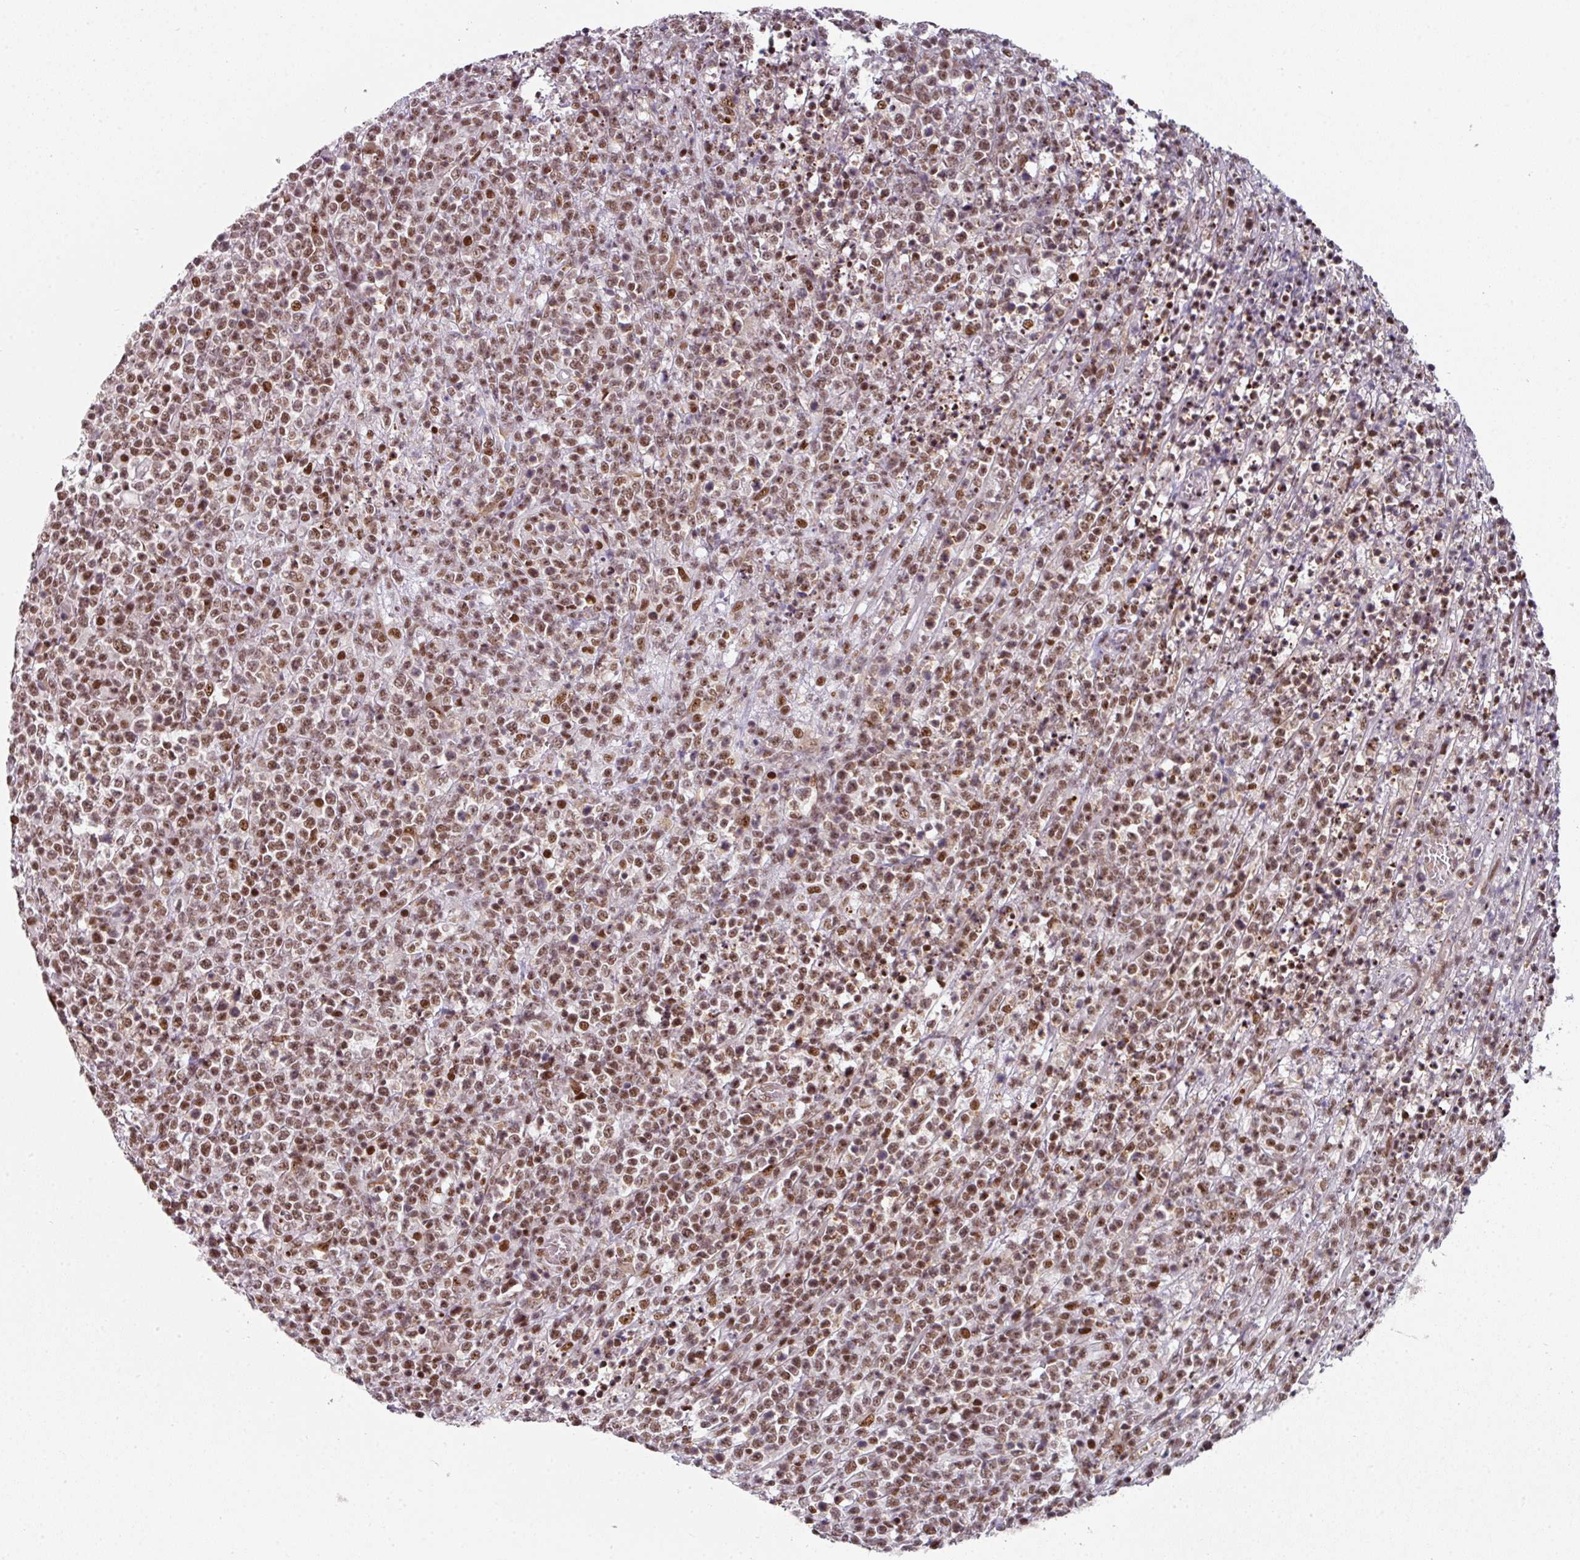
{"staining": {"intensity": "moderate", "quantity": ">75%", "location": "nuclear"}, "tissue": "lymphoma", "cell_type": "Tumor cells", "image_type": "cancer", "snomed": [{"axis": "morphology", "description": "Malignant lymphoma, non-Hodgkin's type, High grade"}, {"axis": "topography", "description": "Colon"}], "caption": "Moderate nuclear protein expression is identified in approximately >75% of tumor cells in lymphoma.", "gene": "RAD50", "patient": {"sex": "female", "age": 53}}